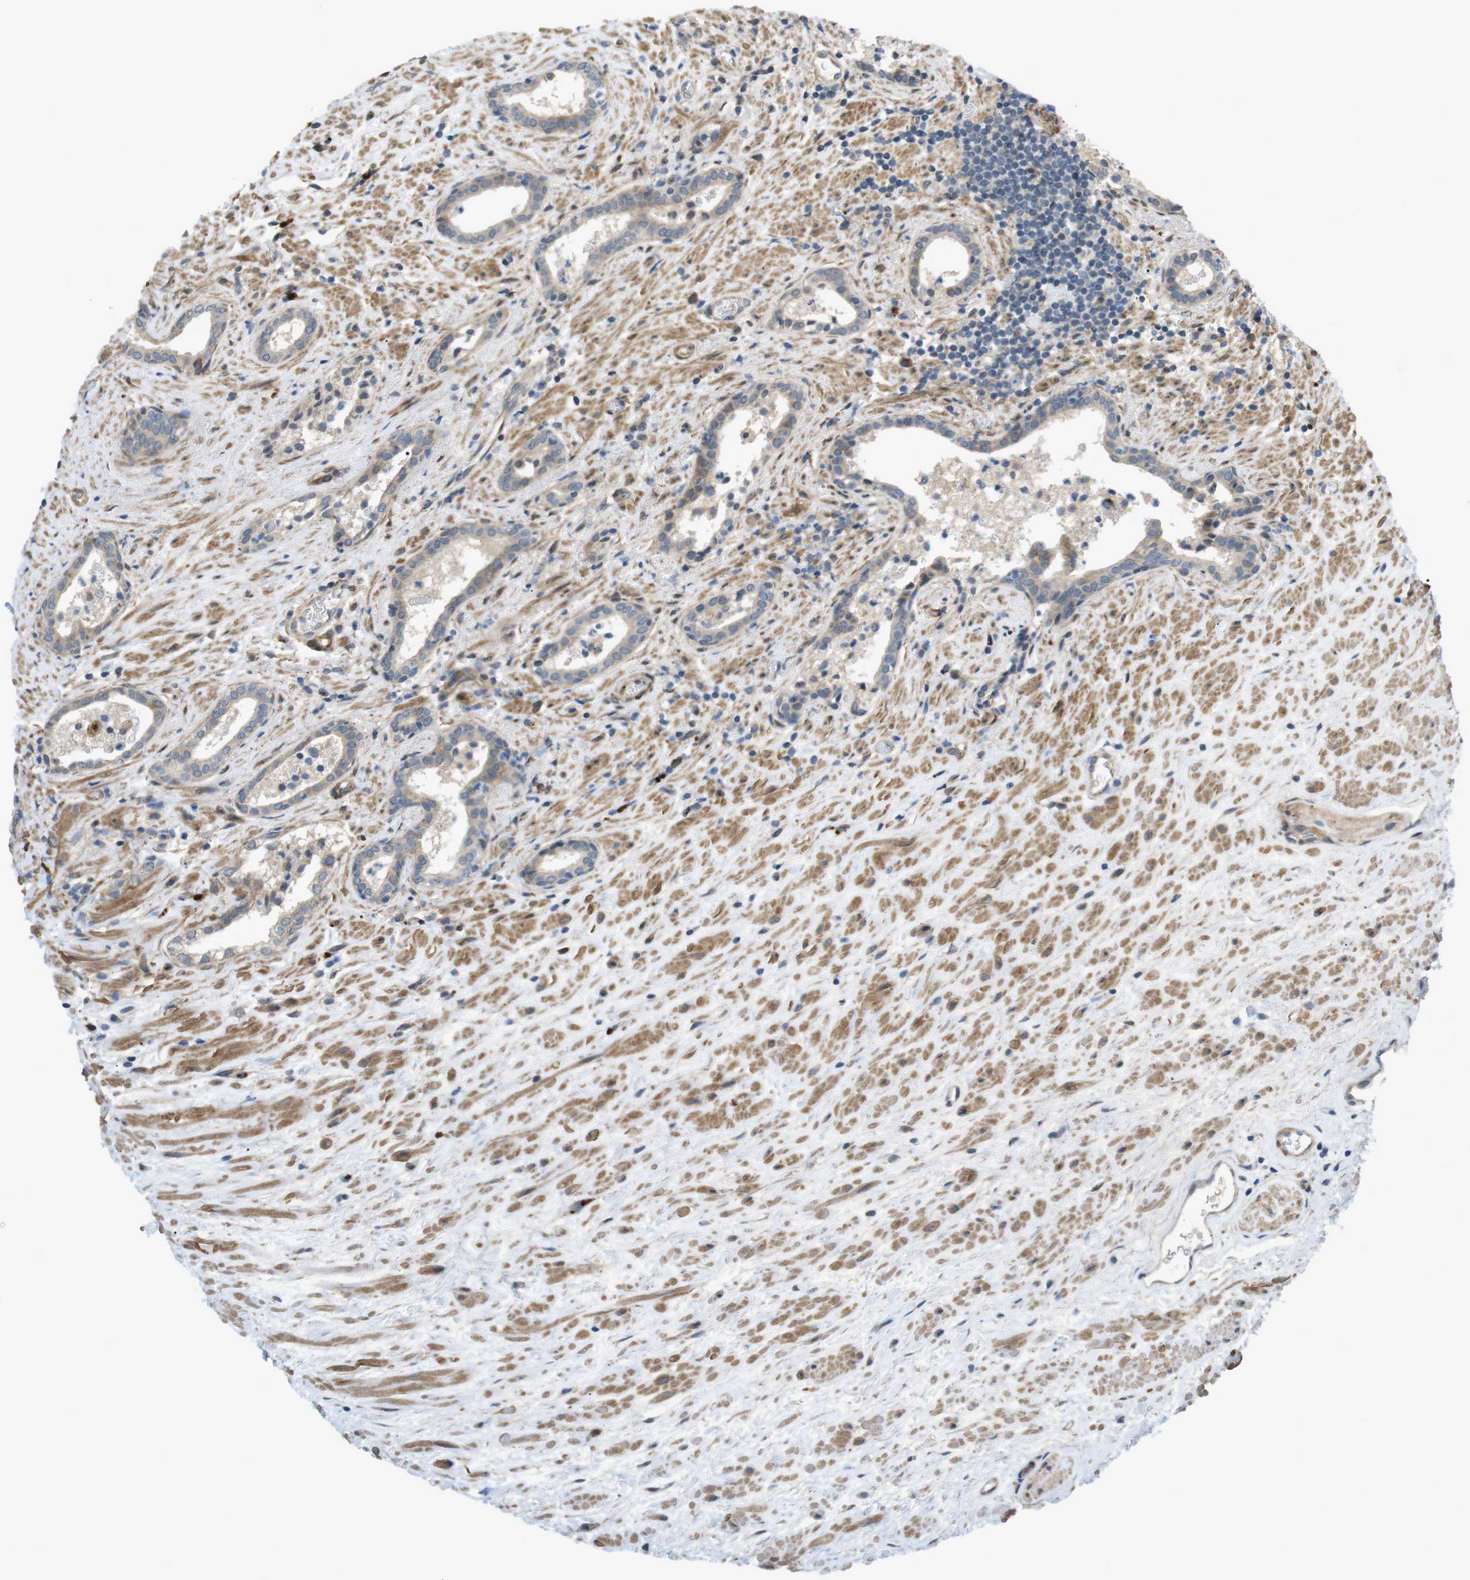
{"staining": {"intensity": "weak", "quantity": "25%-75%", "location": "cytoplasmic/membranous"}, "tissue": "prostate cancer", "cell_type": "Tumor cells", "image_type": "cancer", "snomed": [{"axis": "morphology", "description": "Adenocarcinoma, High grade"}, {"axis": "topography", "description": "Prostate"}], "caption": "Immunohistochemical staining of prostate cancer (adenocarcinoma (high-grade)) shows weak cytoplasmic/membranous protein expression in approximately 25%-75% of tumor cells. Ihc stains the protein in brown and the nuclei are stained blue.", "gene": "KANK2", "patient": {"sex": "male", "age": 71}}